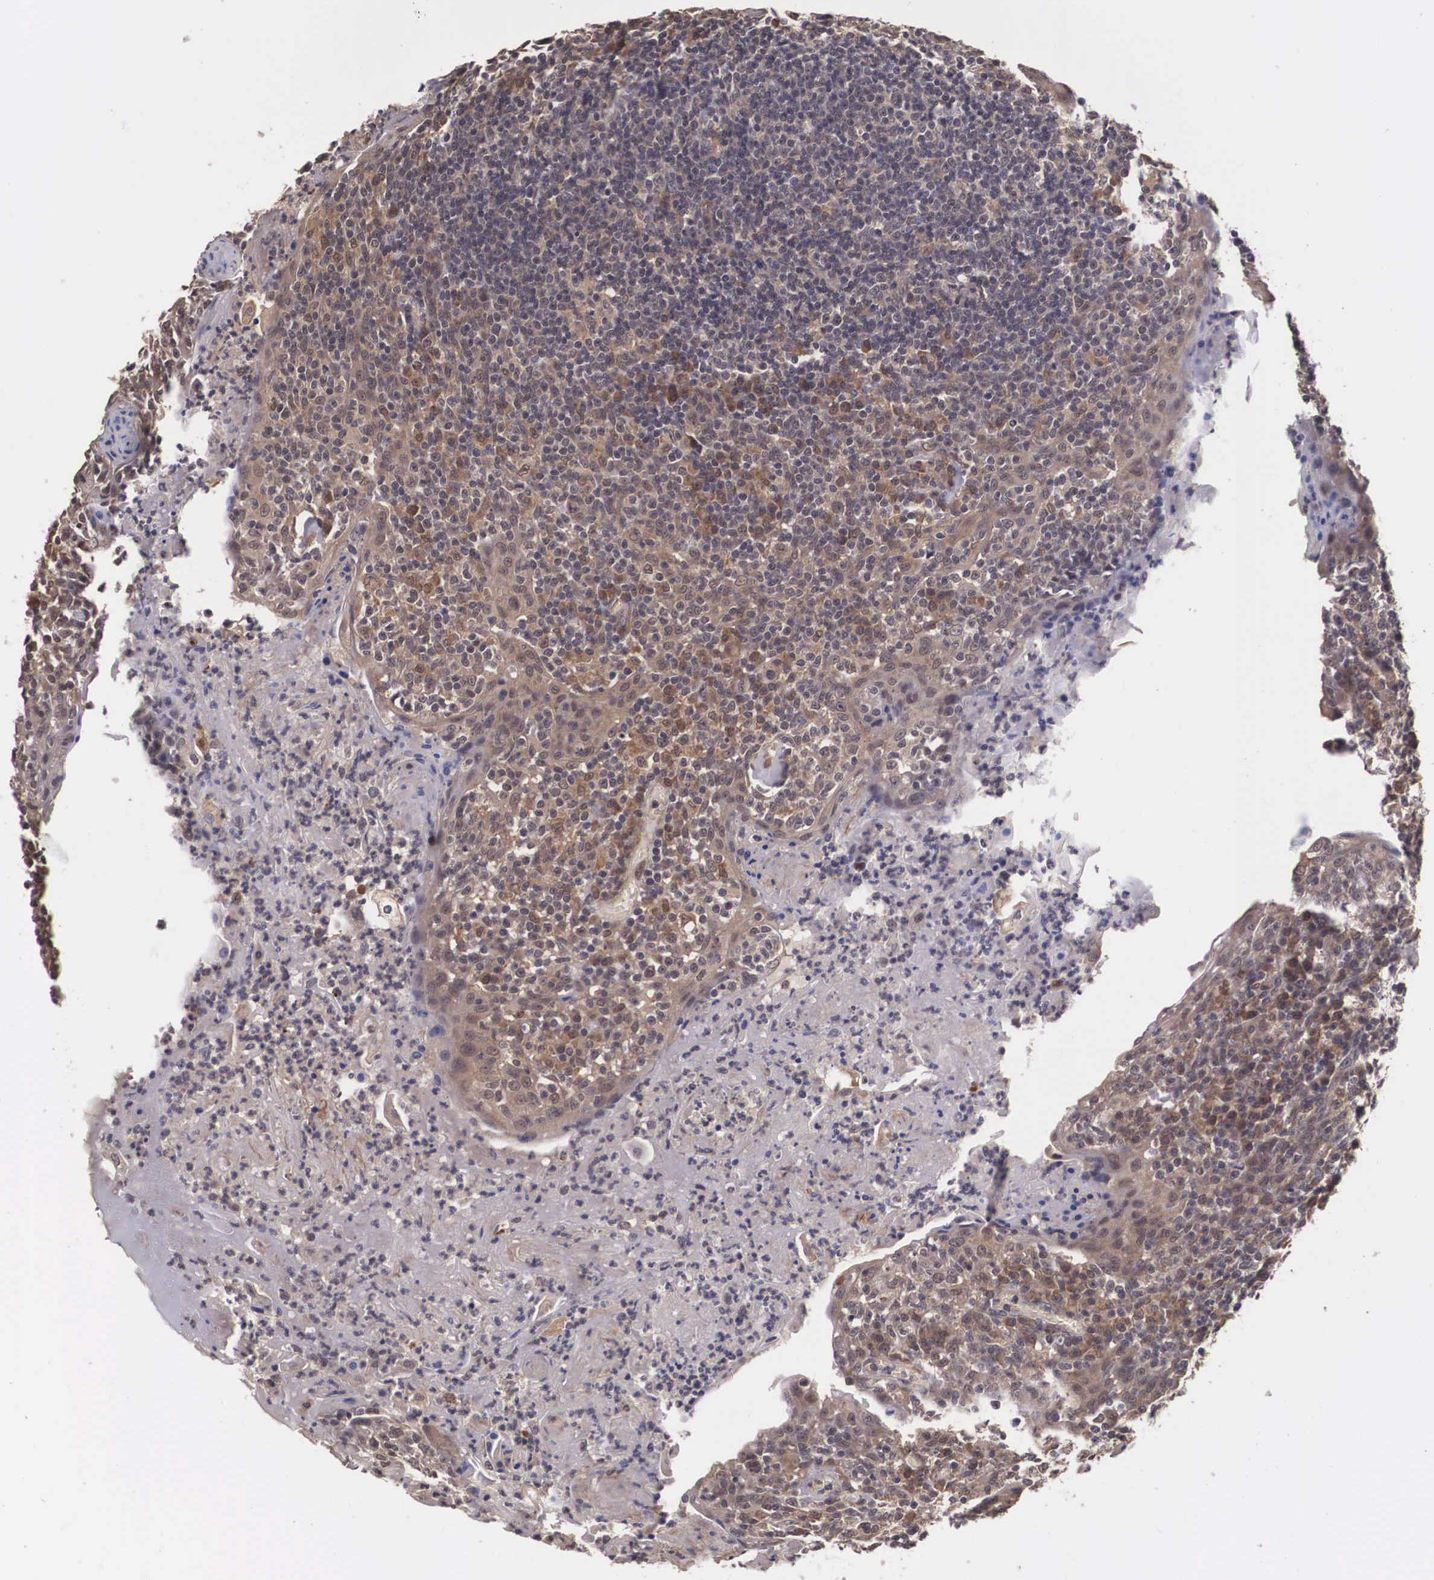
{"staining": {"intensity": "negative", "quantity": "none", "location": "none"}, "tissue": "tonsil", "cell_type": "Germinal center cells", "image_type": "normal", "snomed": [{"axis": "morphology", "description": "Normal tissue, NOS"}, {"axis": "topography", "description": "Tonsil"}], "caption": "An immunohistochemistry (IHC) histopathology image of unremarkable tonsil is shown. There is no staining in germinal center cells of tonsil. (DAB (3,3'-diaminobenzidine) immunohistochemistry, high magnification).", "gene": "VASH1", "patient": {"sex": "male", "age": 6}}